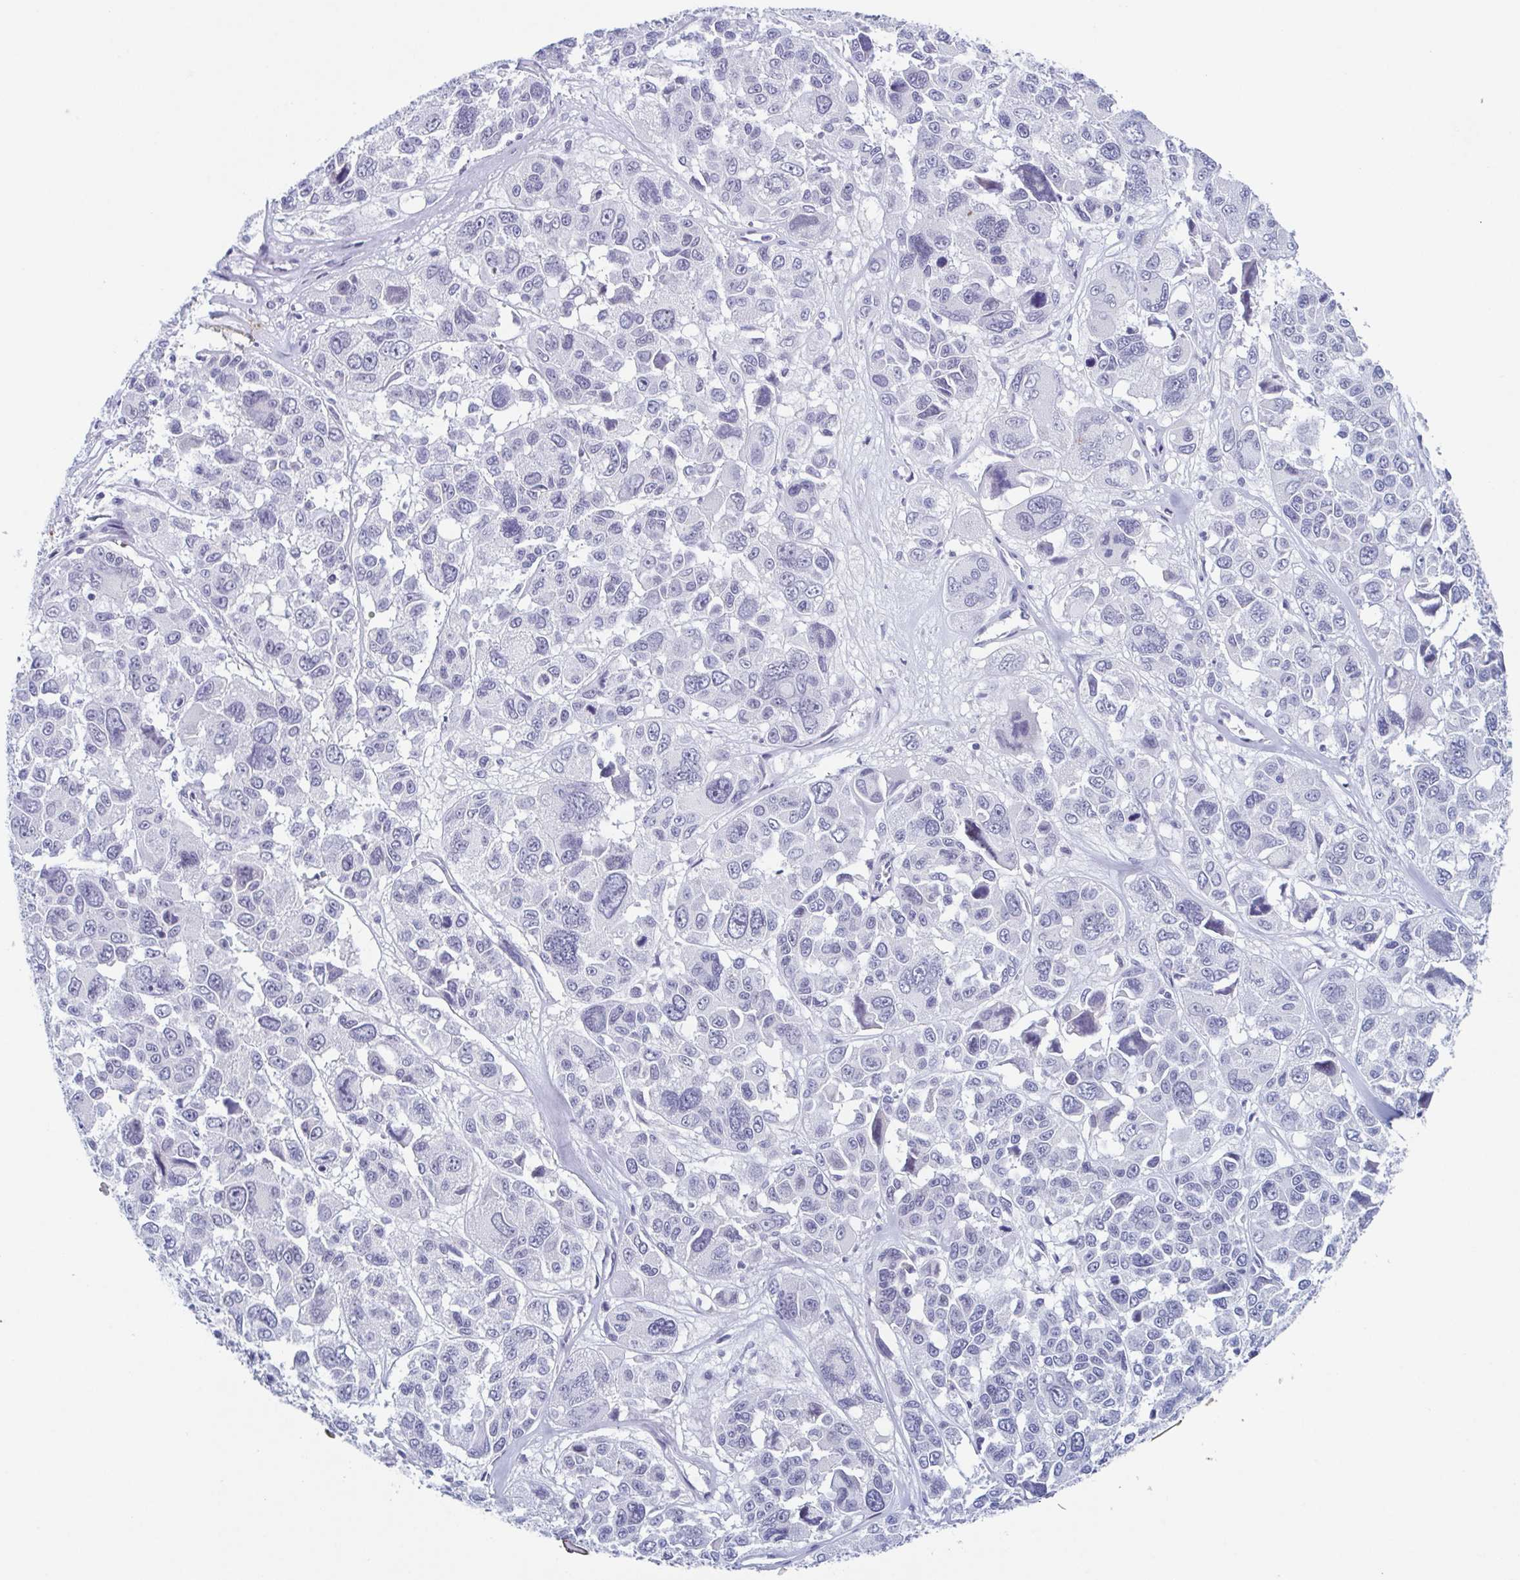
{"staining": {"intensity": "negative", "quantity": "none", "location": "none"}, "tissue": "melanoma", "cell_type": "Tumor cells", "image_type": "cancer", "snomed": [{"axis": "morphology", "description": "Malignant melanoma, NOS"}, {"axis": "topography", "description": "Skin"}], "caption": "High magnification brightfield microscopy of malignant melanoma stained with DAB (brown) and counterstained with hematoxylin (blue): tumor cells show no significant expression. The staining is performed using DAB (3,3'-diaminobenzidine) brown chromogen with nuclei counter-stained in using hematoxylin.", "gene": "ZFP64", "patient": {"sex": "female", "age": 66}}